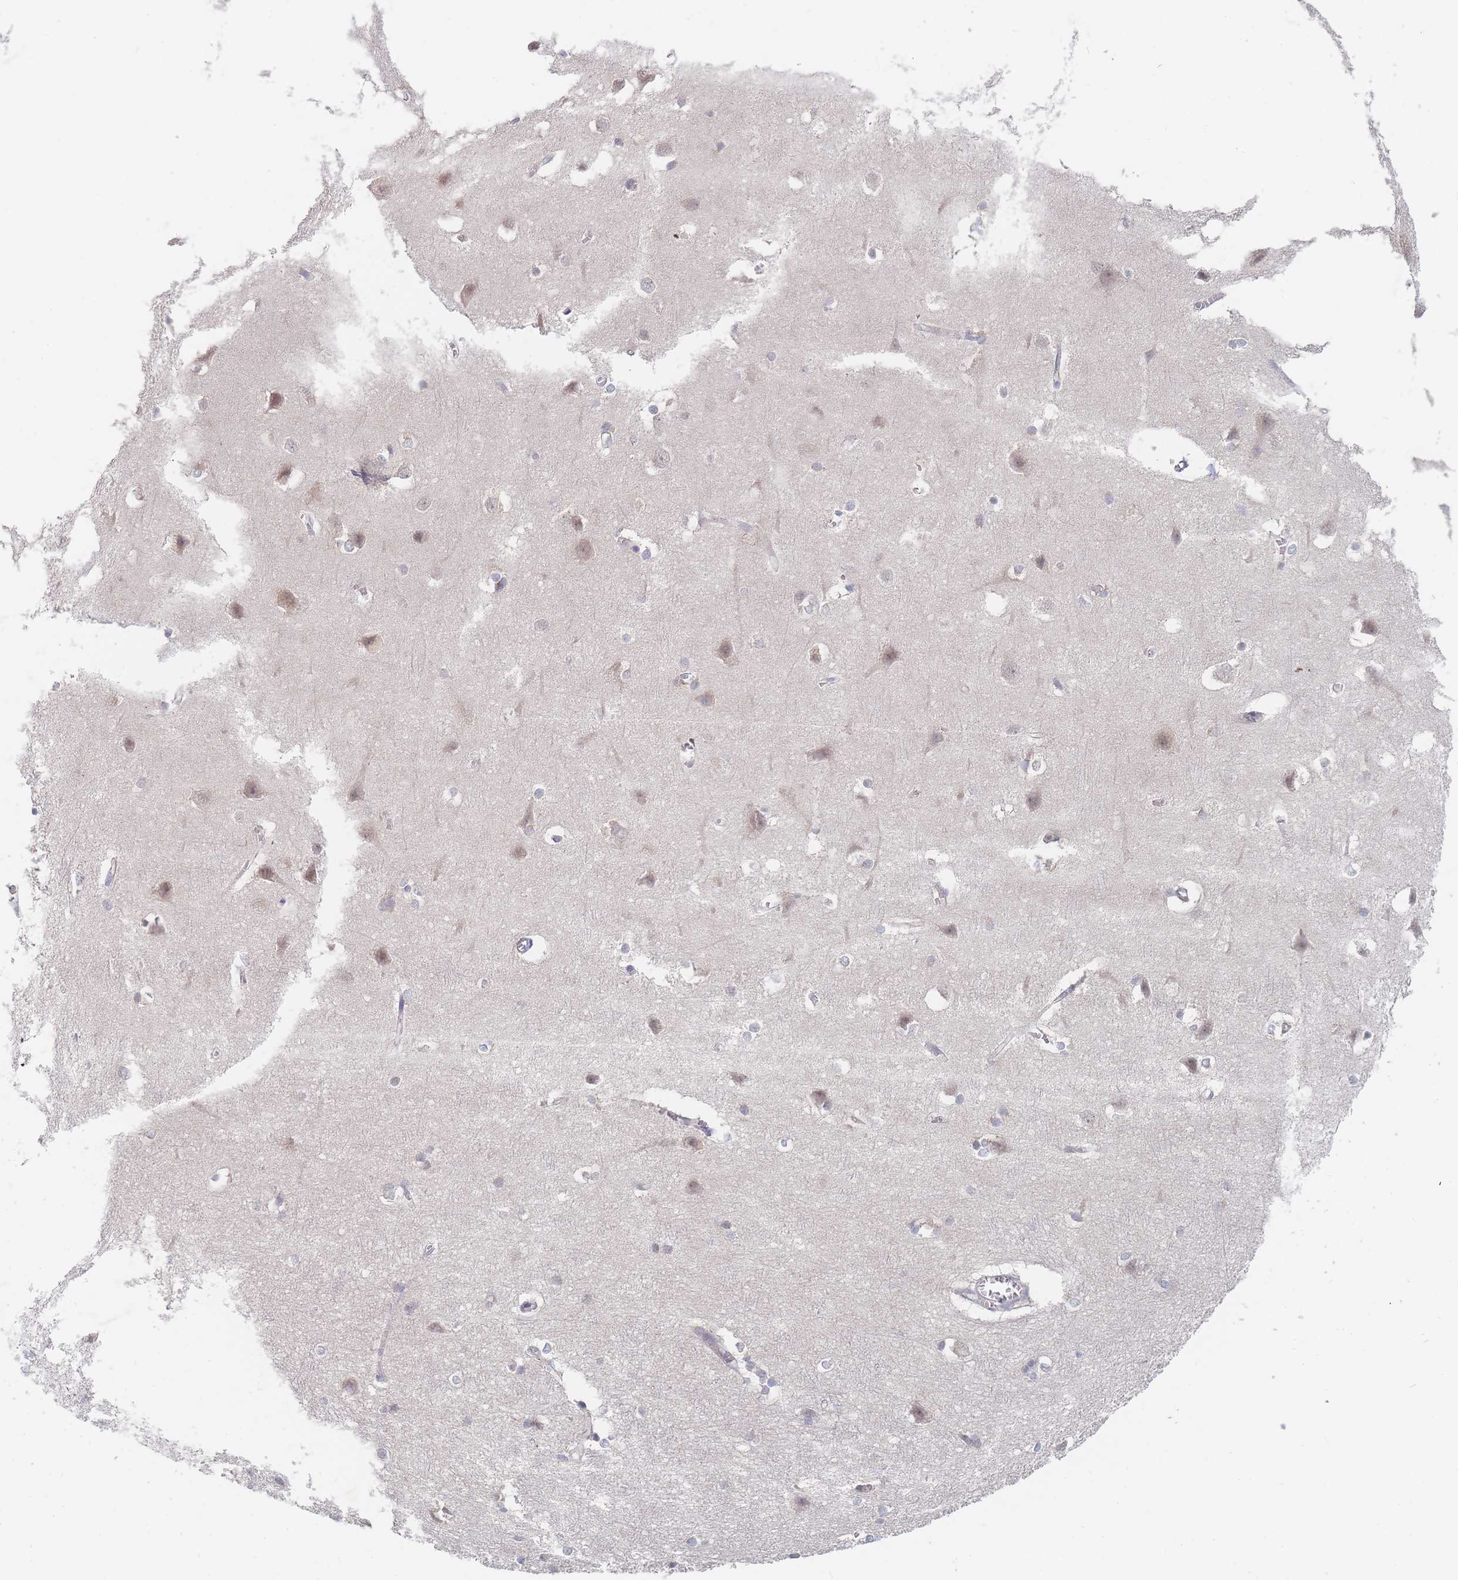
{"staining": {"intensity": "negative", "quantity": "none", "location": "none"}, "tissue": "cerebral cortex", "cell_type": "Endothelial cells", "image_type": "normal", "snomed": [{"axis": "morphology", "description": "Normal tissue, NOS"}, {"axis": "topography", "description": "Cerebral cortex"}], "caption": "Photomicrograph shows no protein positivity in endothelial cells of normal cerebral cortex. (Brightfield microscopy of DAB (3,3'-diaminobenzidine) immunohistochemistry at high magnification).", "gene": "PPP6C", "patient": {"sex": "male", "age": 37}}